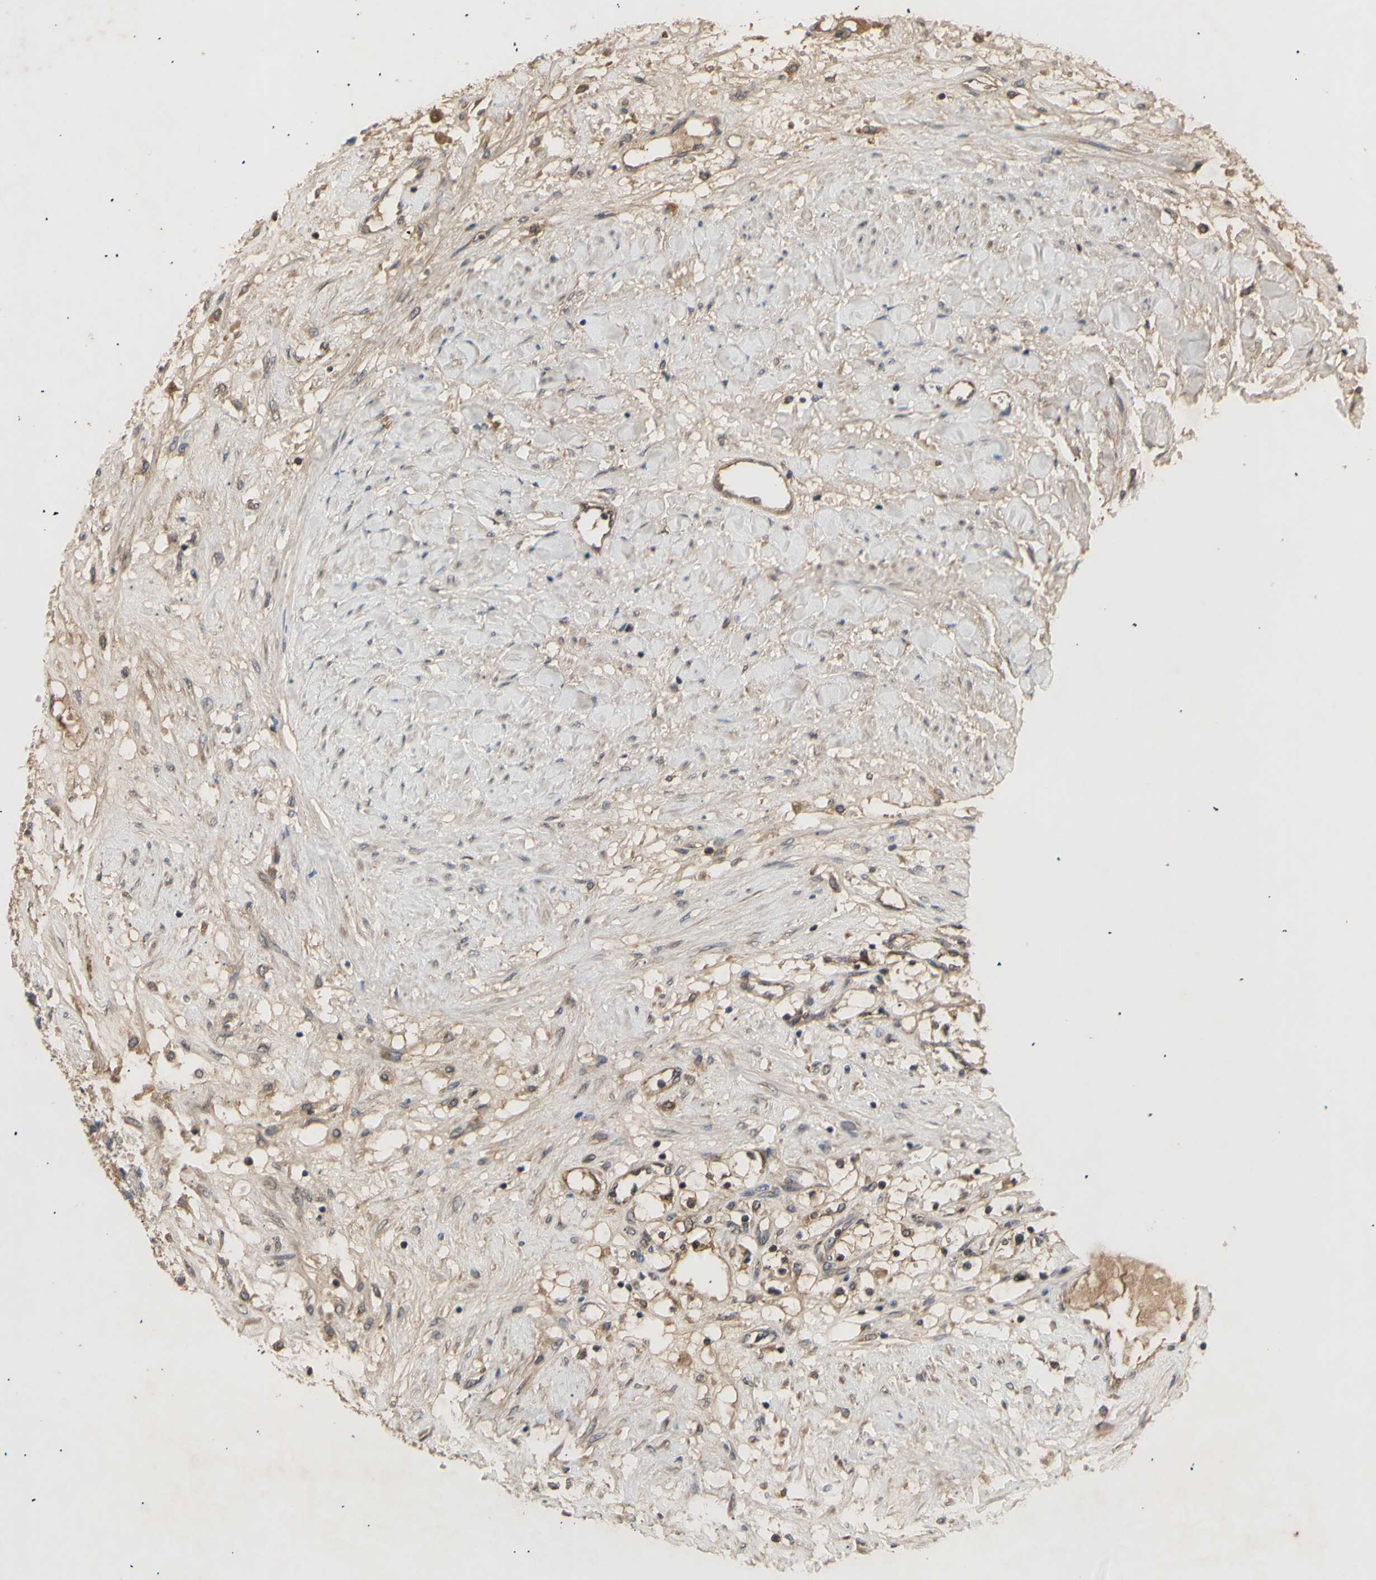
{"staining": {"intensity": "weak", "quantity": ">75%", "location": "cytoplasmic/membranous"}, "tissue": "renal cancer", "cell_type": "Tumor cells", "image_type": "cancer", "snomed": [{"axis": "morphology", "description": "Adenocarcinoma, NOS"}, {"axis": "topography", "description": "Kidney"}], "caption": "Renal adenocarcinoma stained with a brown dye exhibits weak cytoplasmic/membranous positive positivity in about >75% of tumor cells.", "gene": "PKN1", "patient": {"sex": "male", "age": 68}}